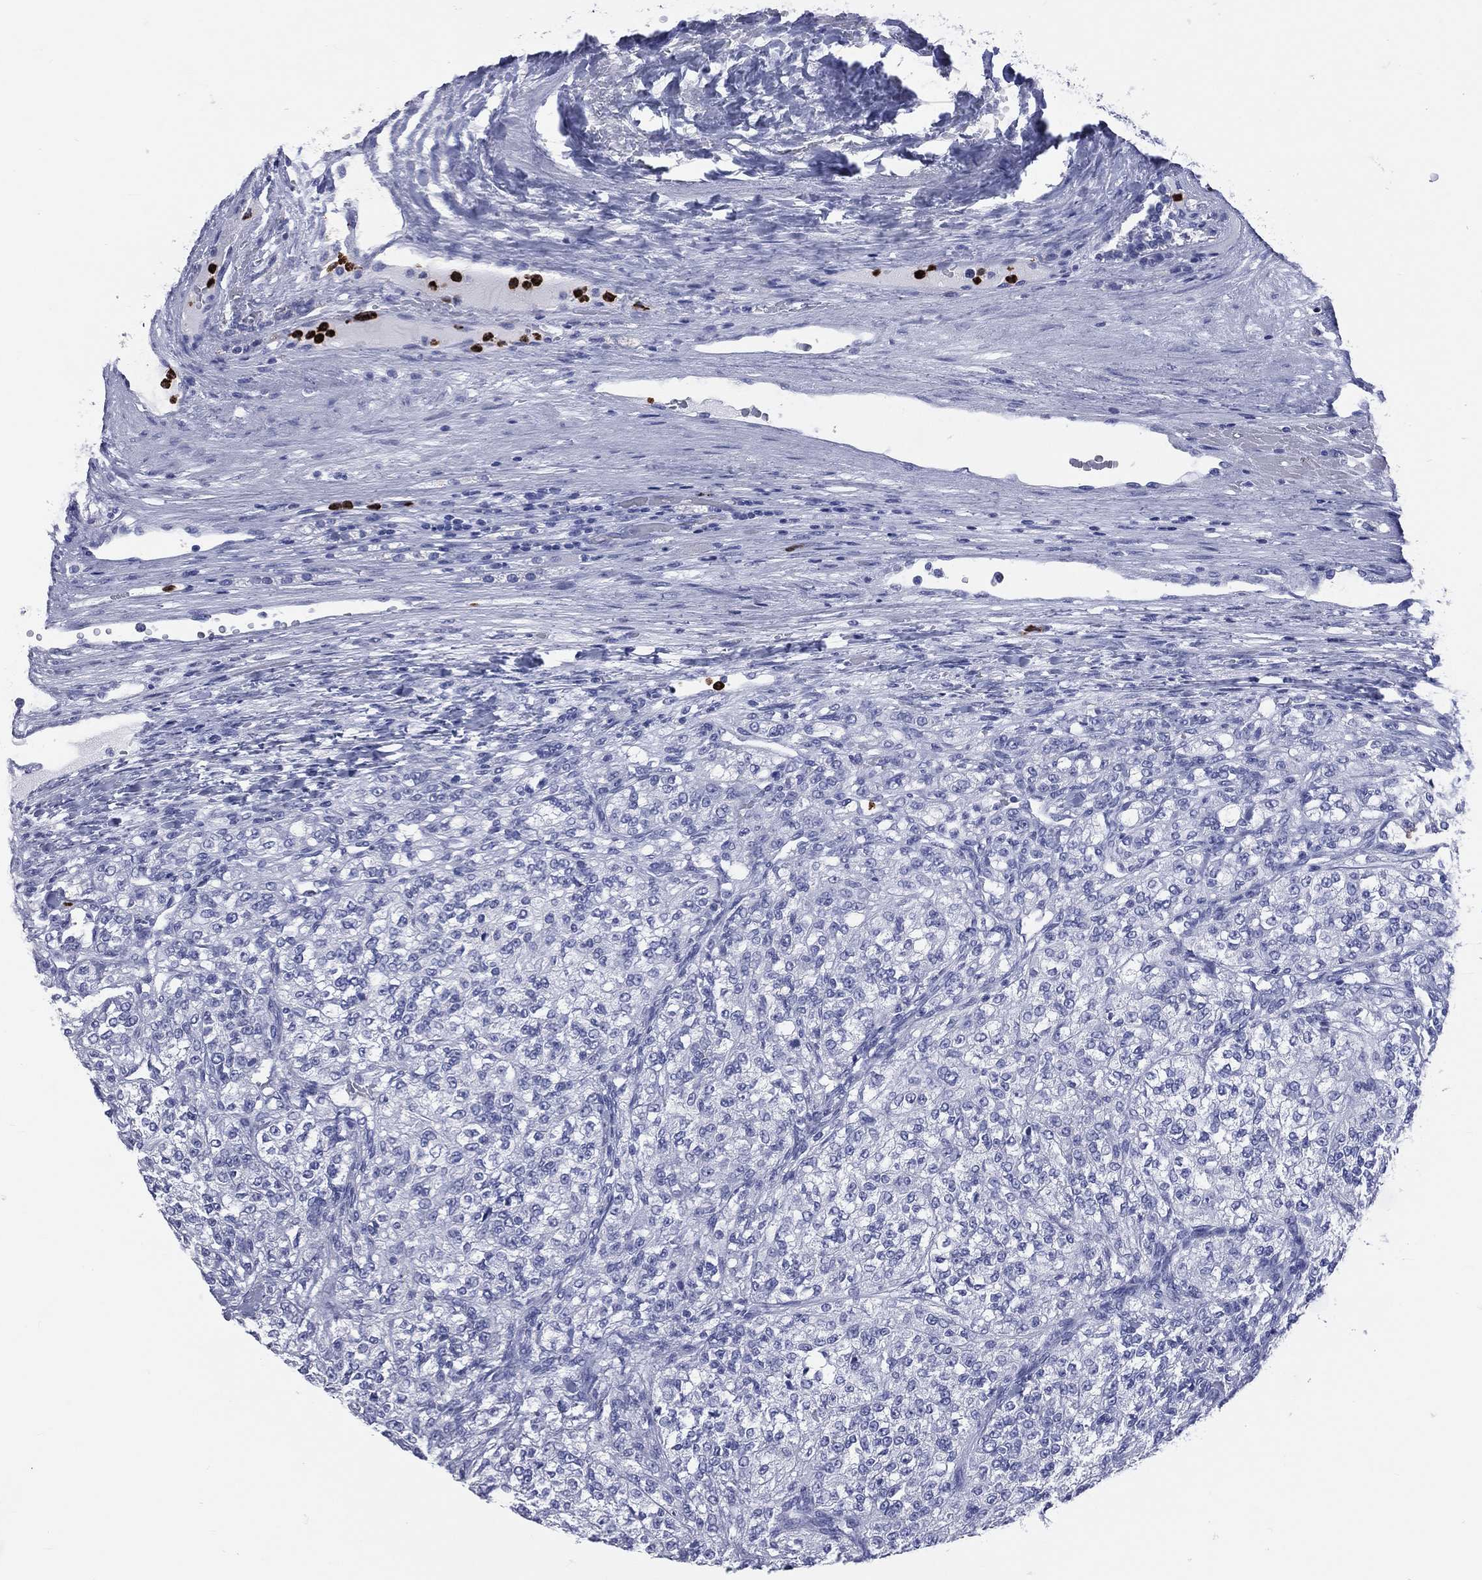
{"staining": {"intensity": "negative", "quantity": "none", "location": "none"}, "tissue": "renal cancer", "cell_type": "Tumor cells", "image_type": "cancer", "snomed": [{"axis": "morphology", "description": "Adenocarcinoma, NOS"}, {"axis": "topography", "description": "Kidney"}], "caption": "There is no significant expression in tumor cells of adenocarcinoma (renal).", "gene": "PGLYRP1", "patient": {"sex": "female", "age": 63}}